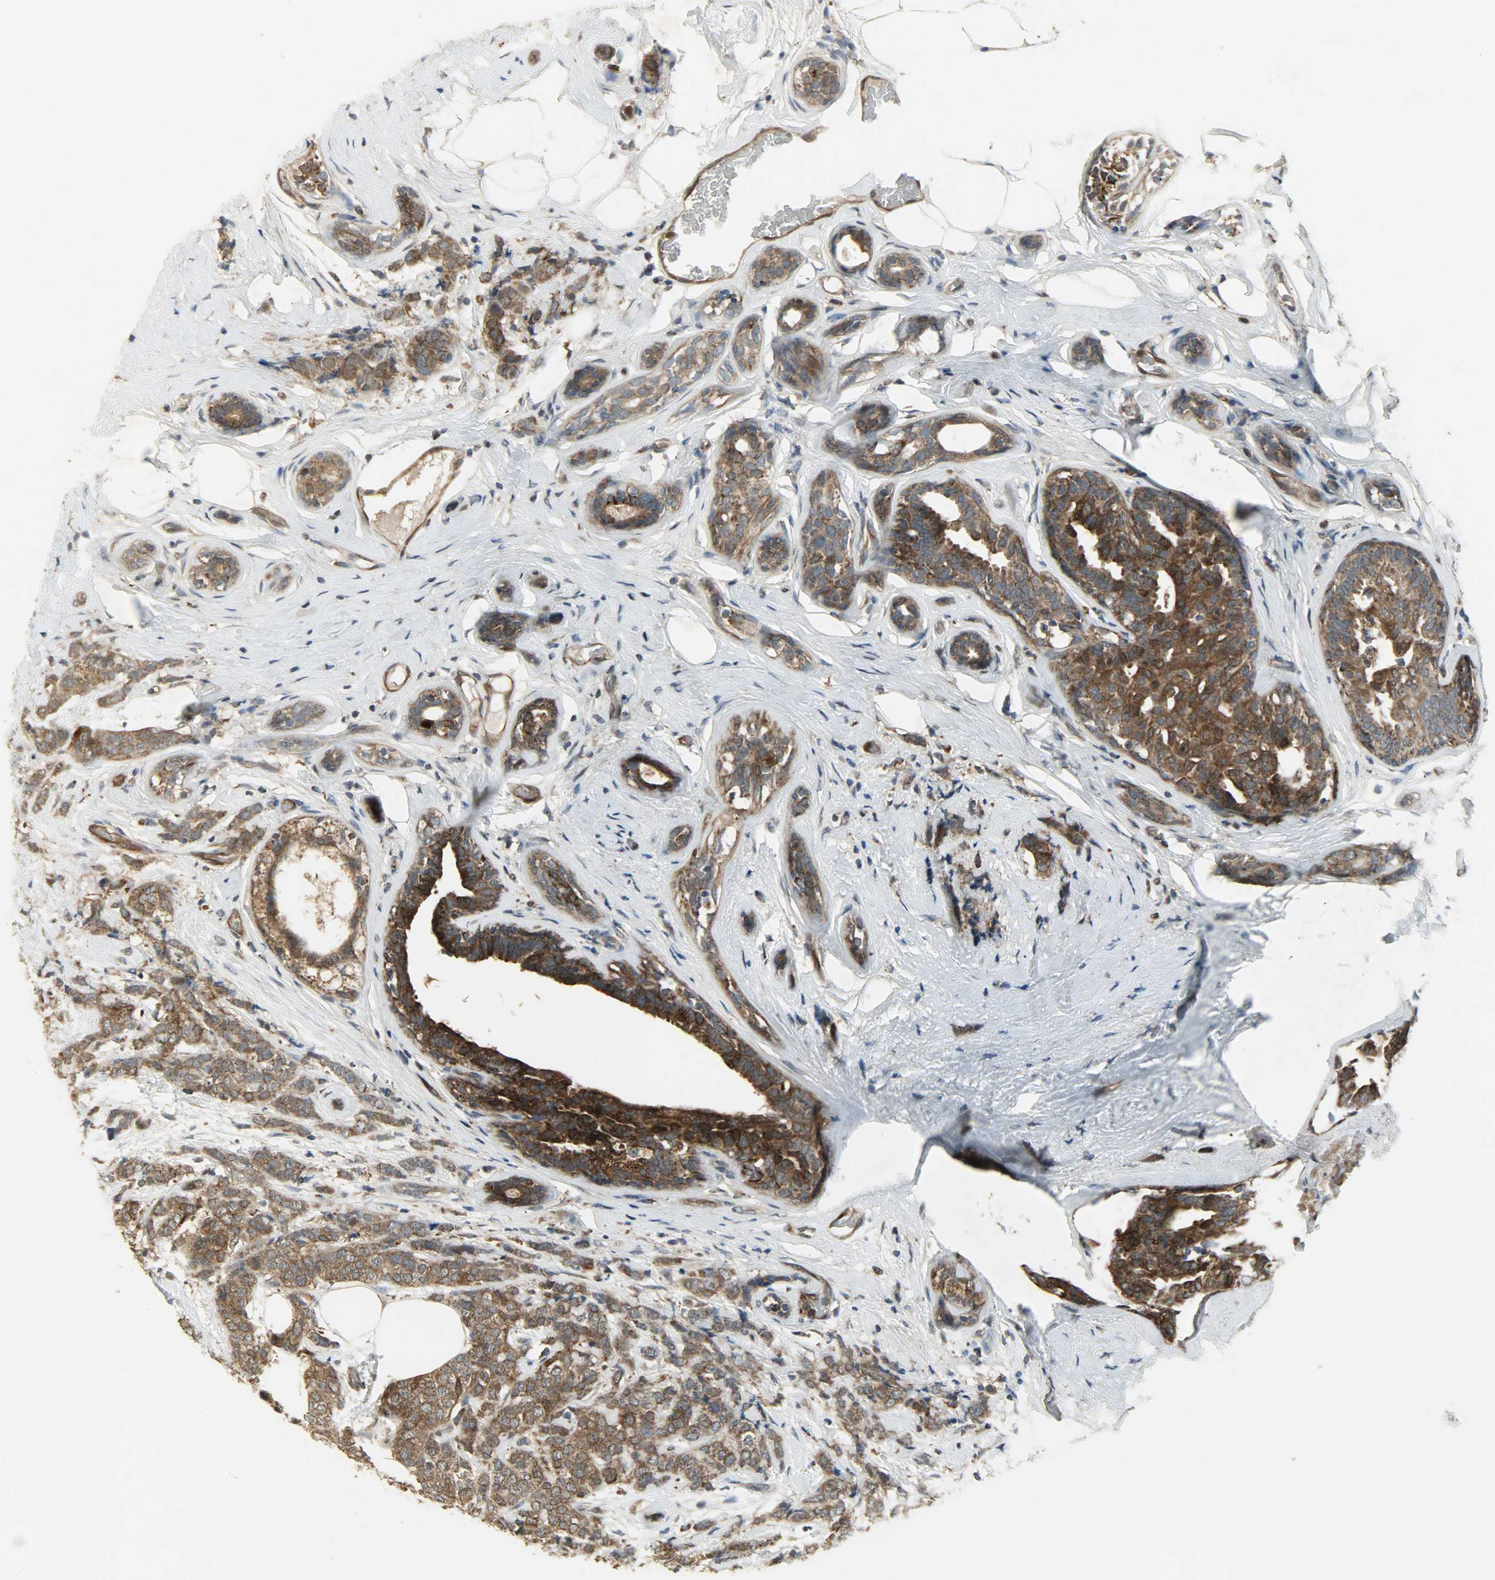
{"staining": {"intensity": "strong", "quantity": ">75%", "location": "cytoplasmic/membranous"}, "tissue": "breast cancer", "cell_type": "Tumor cells", "image_type": "cancer", "snomed": [{"axis": "morphology", "description": "Lobular carcinoma"}, {"axis": "topography", "description": "Breast"}], "caption": "Human breast cancer stained for a protein (brown) demonstrates strong cytoplasmic/membranous positive expression in about >75% of tumor cells.", "gene": "AMT", "patient": {"sex": "female", "age": 60}}